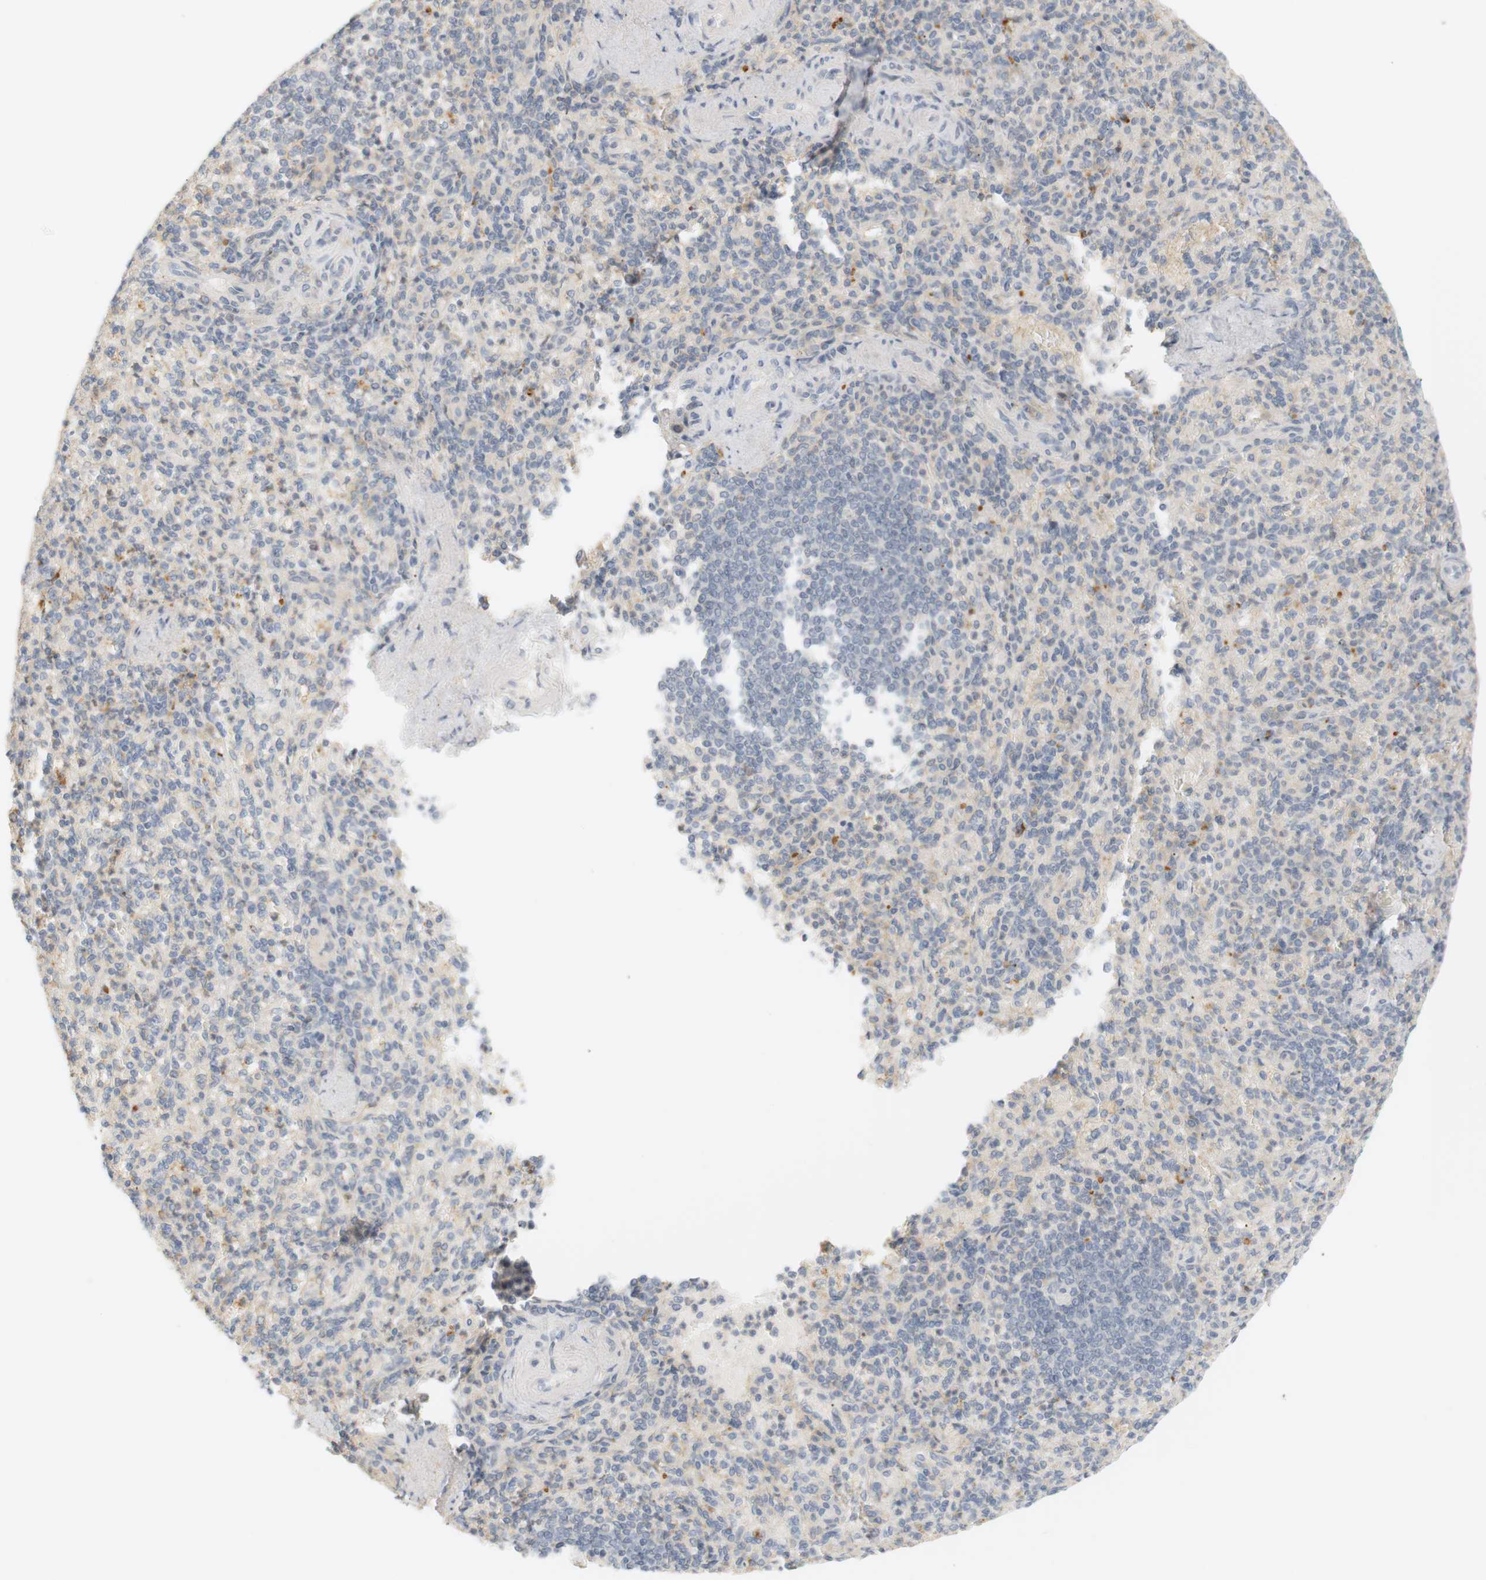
{"staining": {"intensity": "weak", "quantity": "25%-75%", "location": "cytoplasmic/membranous"}, "tissue": "spleen", "cell_type": "Cells in red pulp", "image_type": "normal", "snomed": [{"axis": "morphology", "description": "Normal tissue, NOS"}, {"axis": "topography", "description": "Spleen"}], "caption": "This is an image of immunohistochemistry (IHC) staining of unremarkable spleen, which shows weak expression in the cytoplasmic/membranous of cells in red pulp.", "gene": "RTN3", "patient": {"sex": "female", "age": 74}}